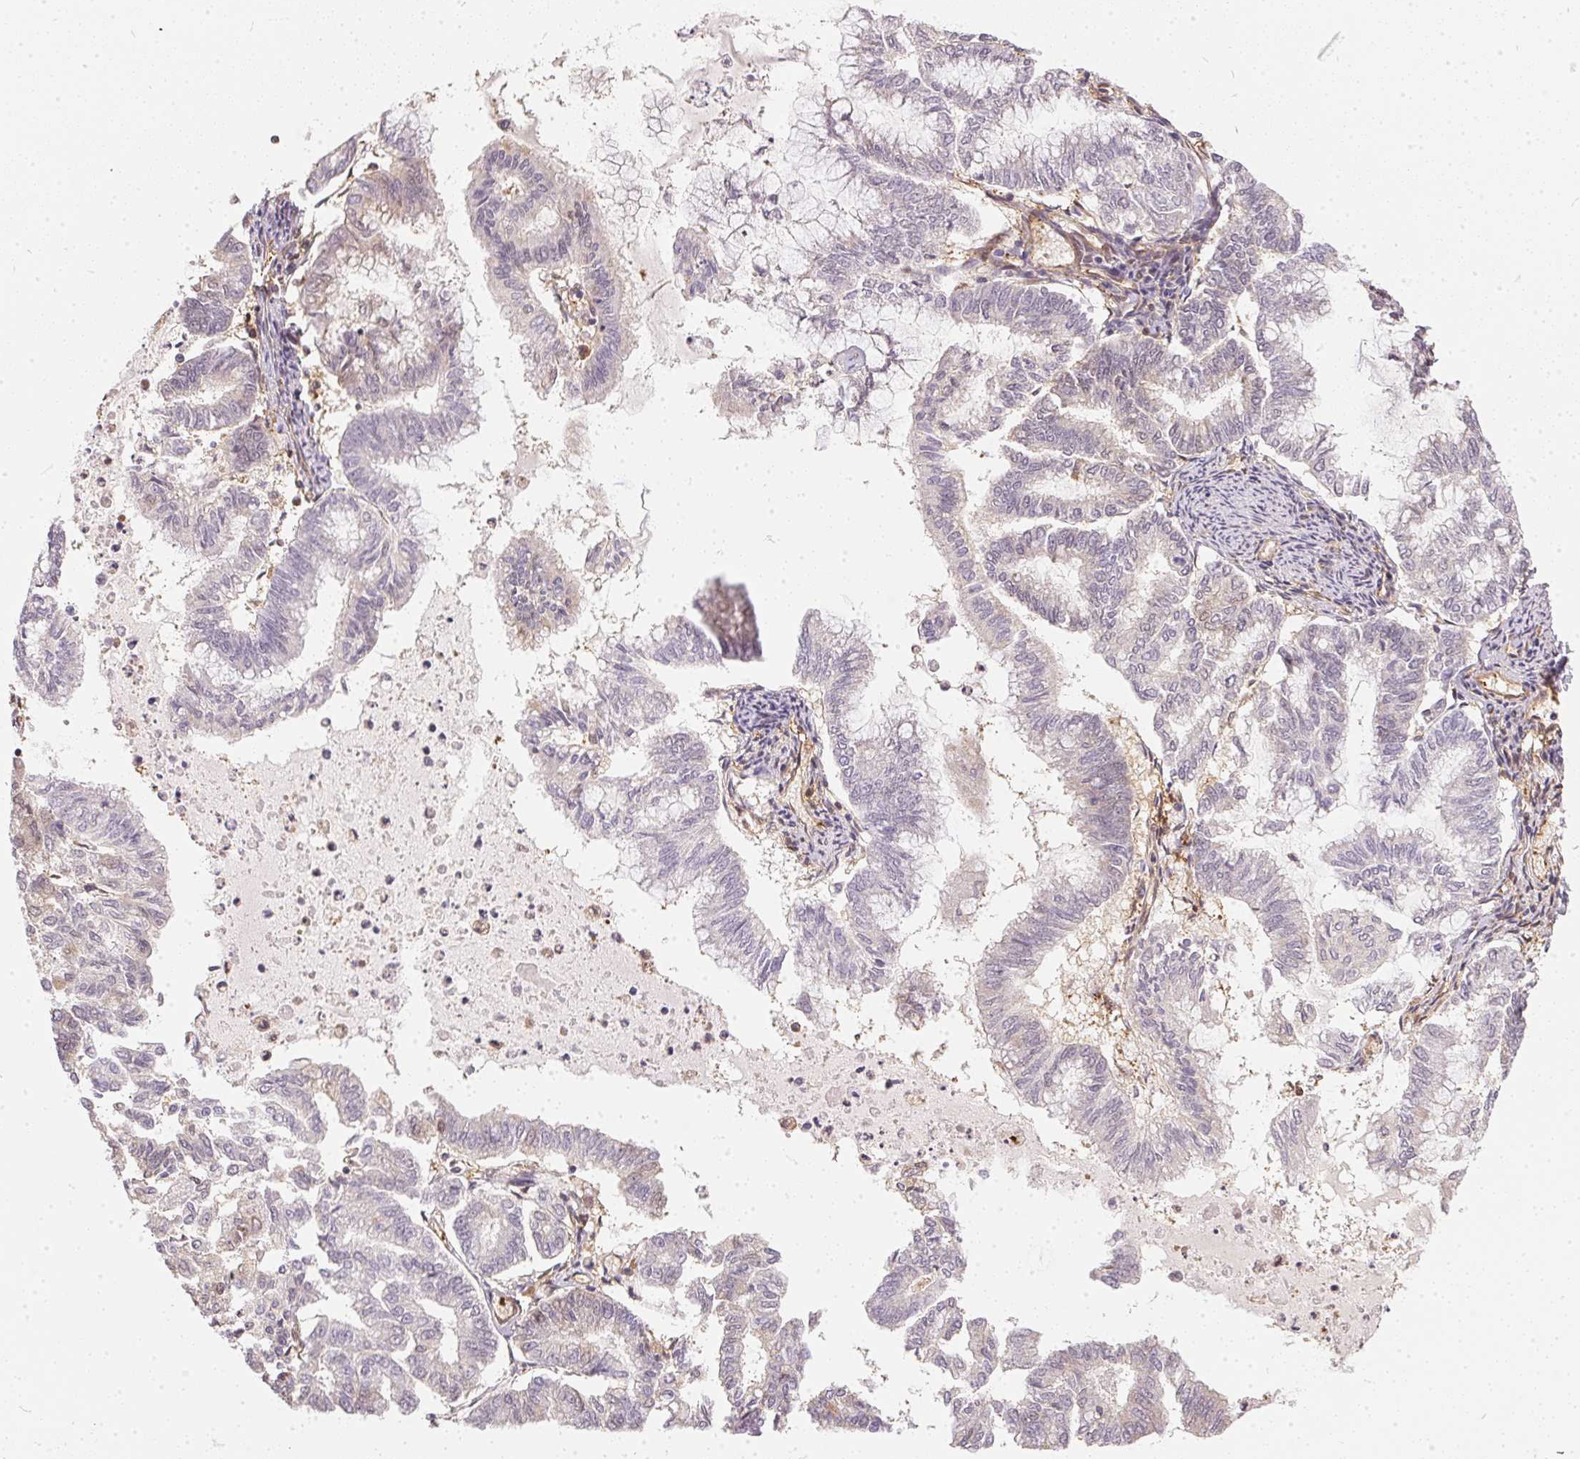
{"staining": {"intensity": "negative", "quantity": "none", "location": "none"}, "tissue": "endometrial cancer", "cell_type": "Tumor cells", "image_type": "cancer", "snomed": [{"axis": "morphology", "description": "Adenocarcinoma, NOS"}, {"axis": "topography", "description": "Endometrium"}], "caption": "Adenocarcinoma (endometrial) stained for a protein using immunohistochemistry (IHC) displays no expression tumor cells.", "gene": "BLMH", "patient": {"sex": "female", "age": 79}}